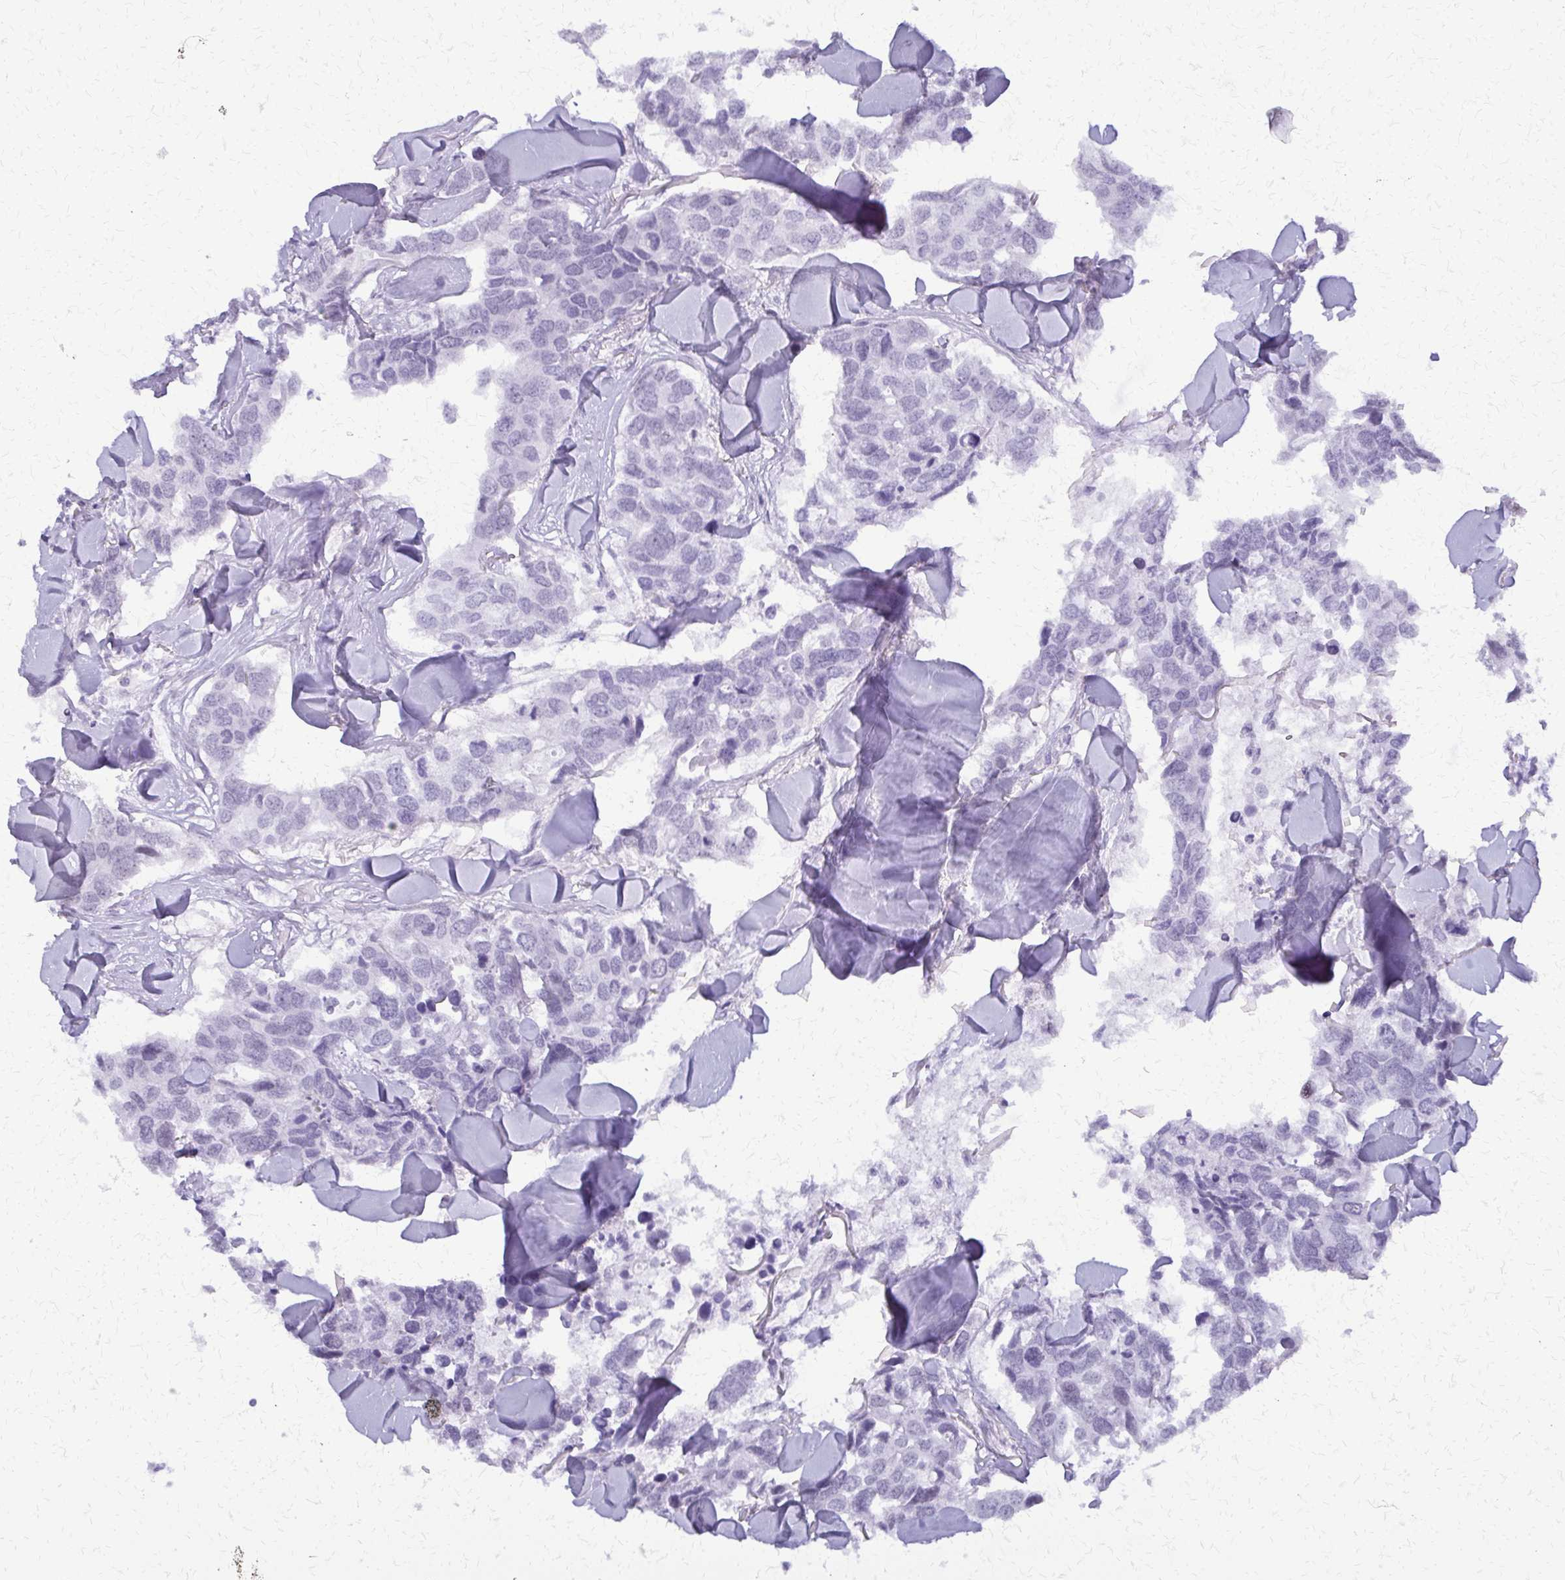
{"staining": {"intensity": "negative", "quantity": "none", "location": "none"}, "tissue": "breast cancer", "cell_type": "Tumor cells", "image_type": "cancer", "snomed": [{"axis": "morphology", "description": "Duct carcinoma"}, {"axis": "topography", "description": "Breast"}], "caption": "Tumor cells are negative for brown protein staining in breast intraductal carcinoma.", "gene": "FAM162B", "patient": {"sex": "female", "age": 83}}